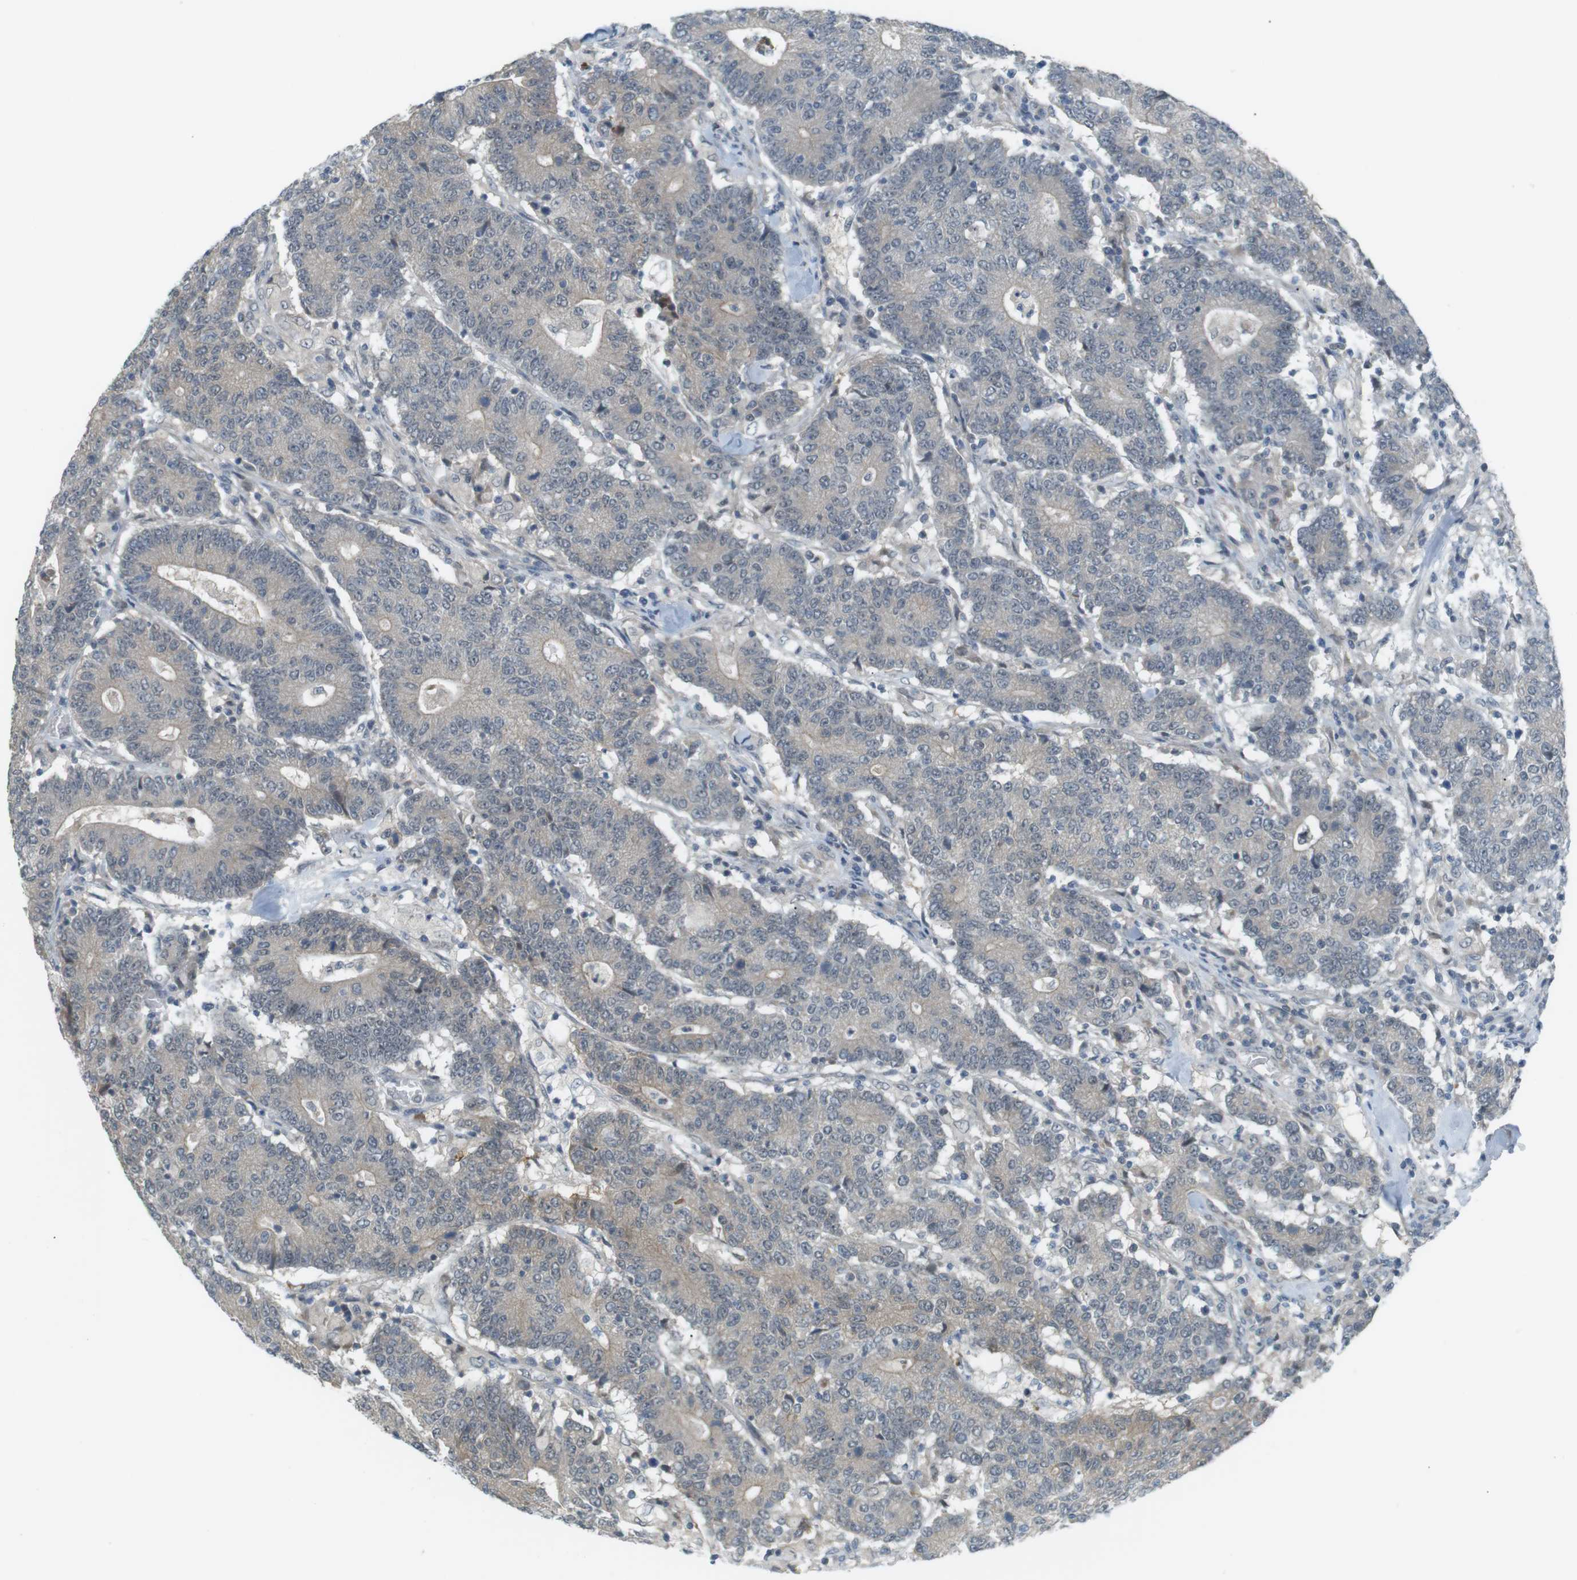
{"staining": {"intensity": "negative", "quantity": "none", "location": "none"}, "tissue": "colorectal cancer", "cell_type": "Tumor cells", "image_type": "cancer", "snomed": [{"axis": "morphology", "description": "Normal tissue, NOS"}, {"axis": "morphology", "description": "Adenocarcinoma, NOS"}, {"axis": "topography", "description": "Colon"}], "caption": "Colorectal cancer (adenocarcinoma) was stained to show a protein in brown. There is no significant staining in tumor cells.", "gene": "RTN3", "patient": {"sex": "female", "age": 75}}